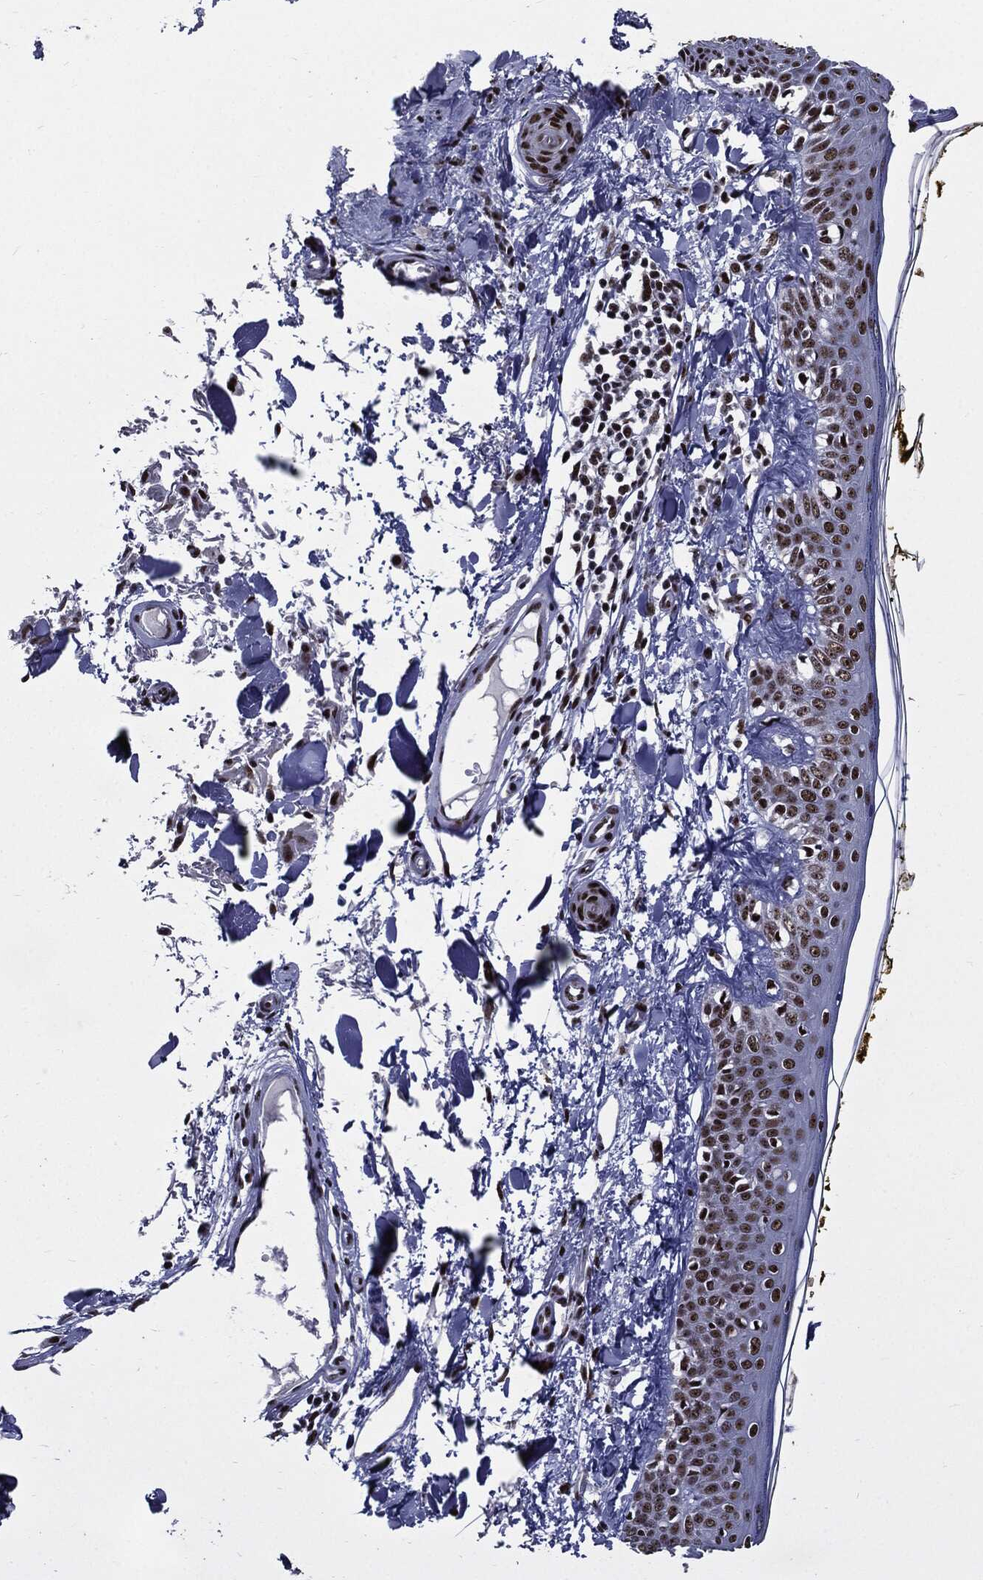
{"staining": {"intensity": "negative", "quantity": "none", "location": "none"}, "tissue": "skin", "cell_type": "Fibroblasts", "image_type": "normal", "snomed": [{"axis": "morphology", "description": "Normal tissue, NOS"}, {"axis": "topography", "description": "Skin"}], "caption": "This is an immunohistochemistry (IHC) photomicrograph of benign human skin. There is no positivity in fibroblasts.", "gene": "ZFP91", "patient": {"sex": "male", "age": 76}}